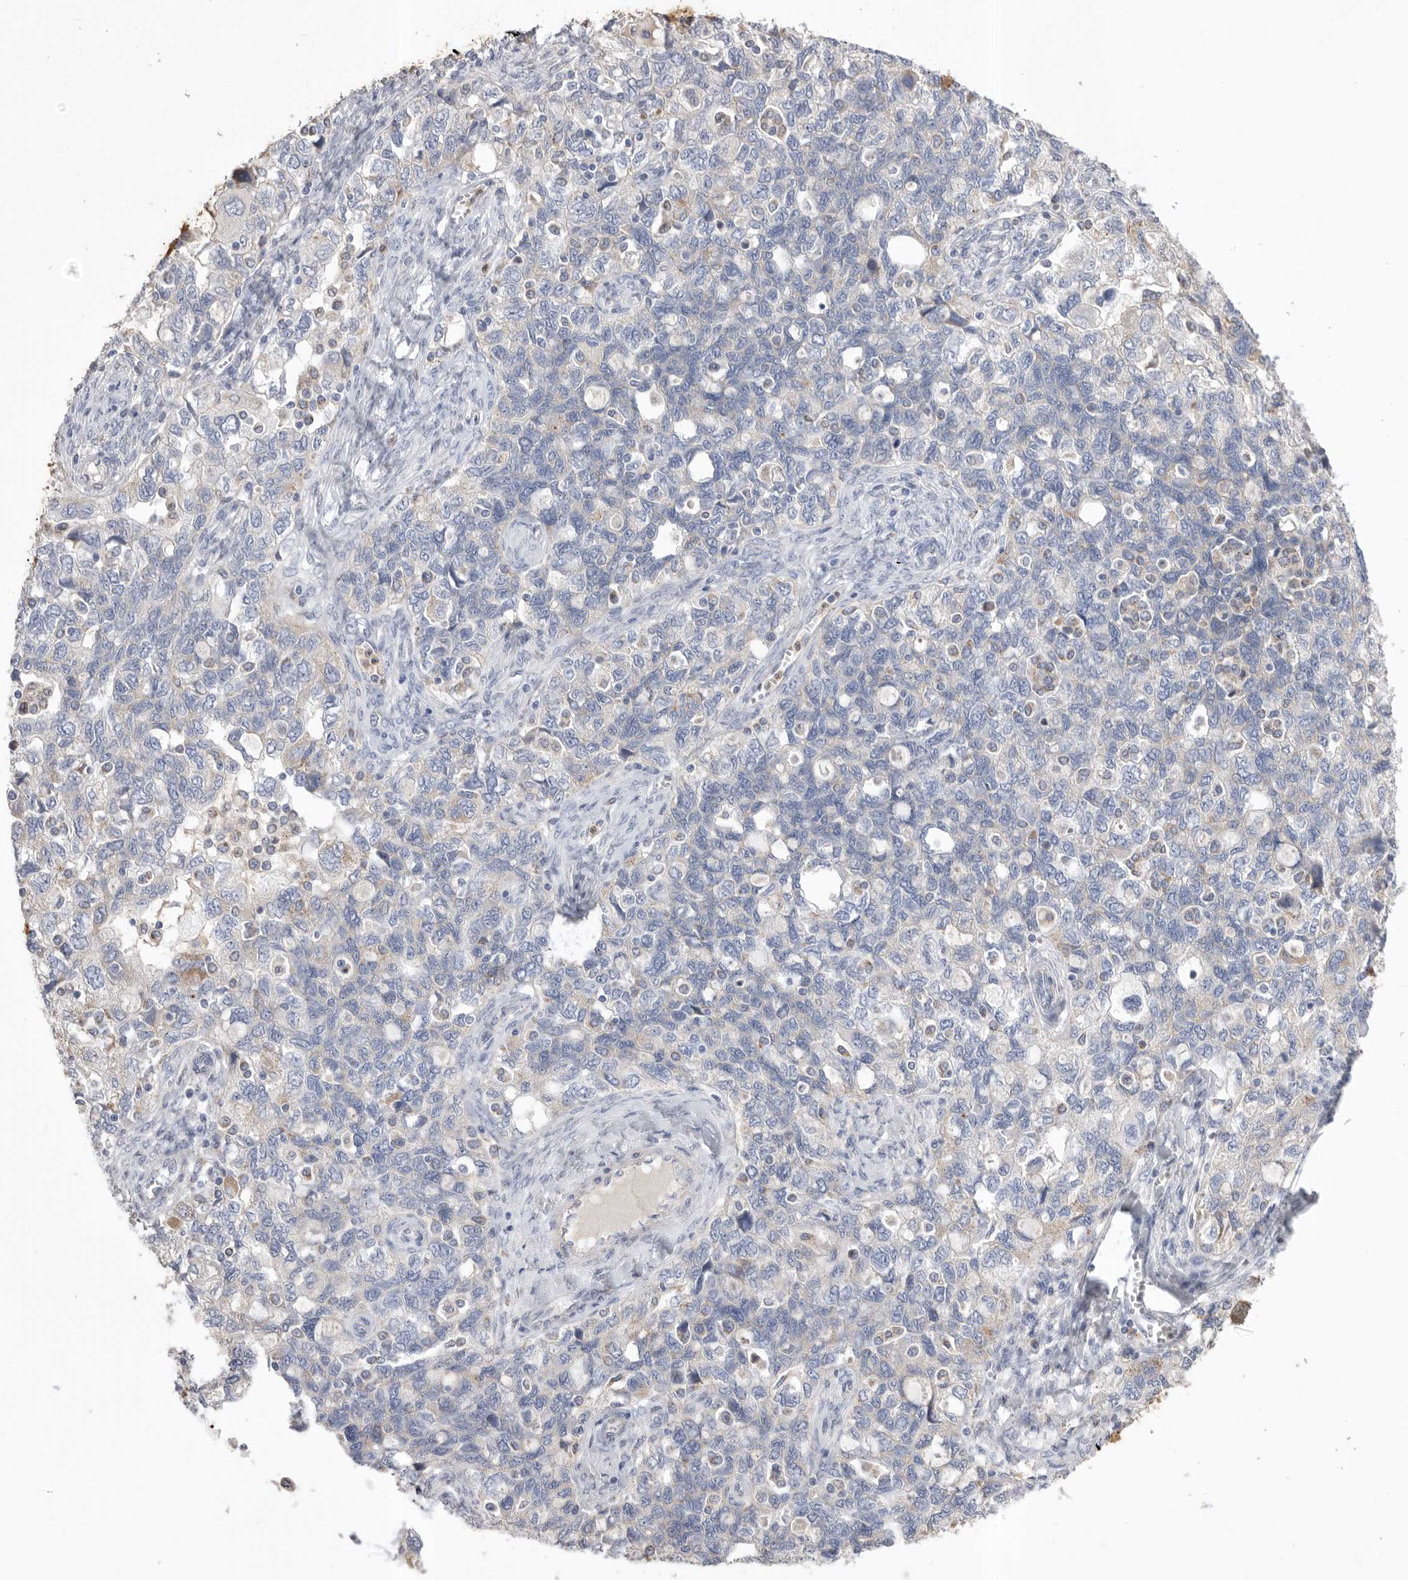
{"staining": {"intensity": "negative", "quantity": "none", "location": "none"}, "tissue": "ovarian cancer", "cell_type": "Tumor cells", "image_type": "cancer", "snomed": [{"axis": "morphology", "description": "Carcinoma, NOS"}, {"axis": "morphology", "description": "Cystadenocarcinoma, serous, NOS"}, {"axis": "topography", "description": "Ovary"}], "caption": "The histopathology image reveals no staining of tumor cells in ovarian carcinoma. The staining was performed using DAB to visualize the protein expression in brown, while the nuclei were stained in blue with hematoxylin (Magnification: 20x).", "gene": "CCDC126", "patient": {"sex": "female", "age": 69}}